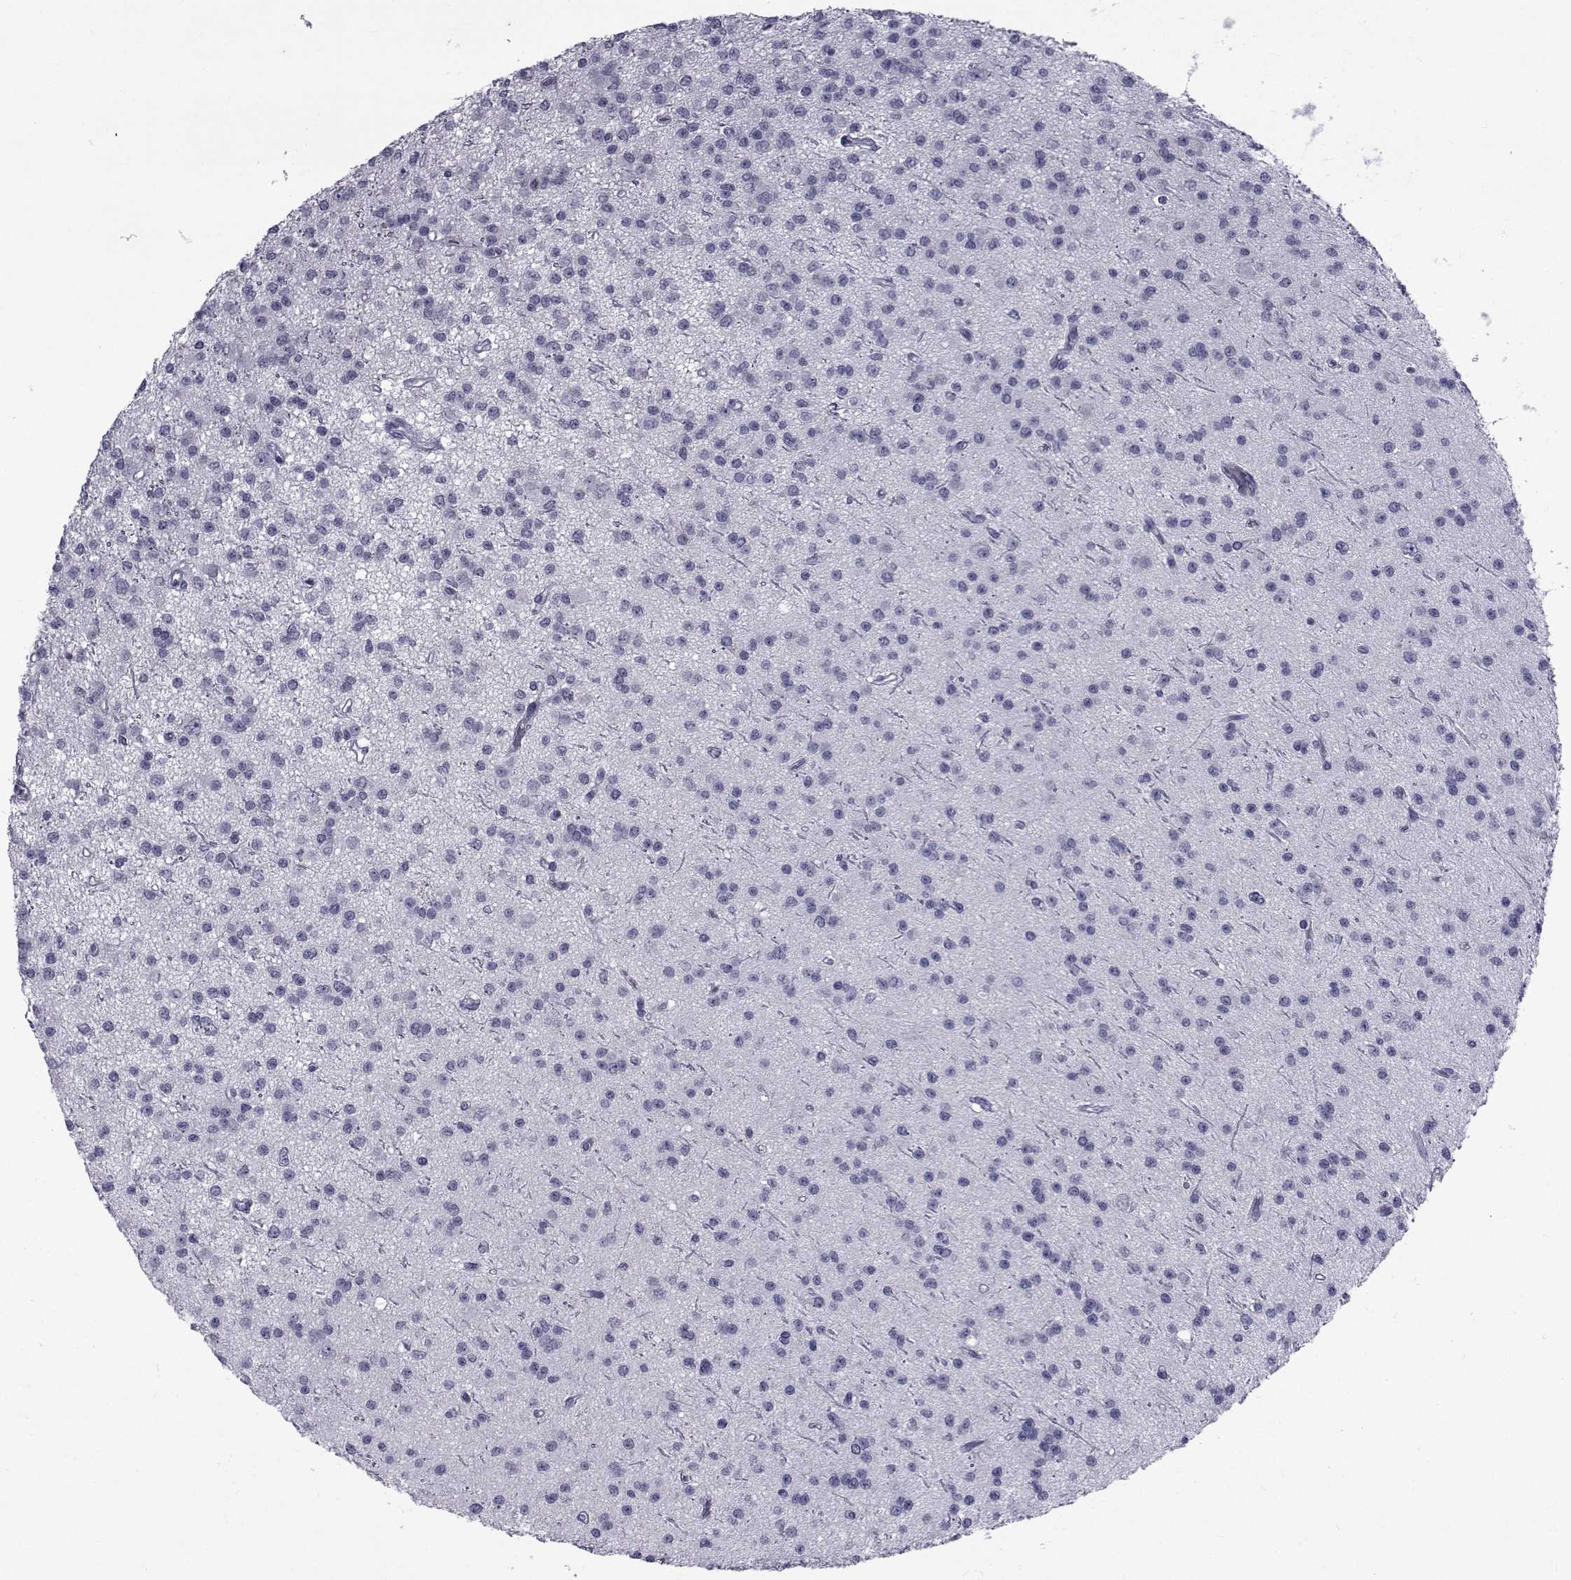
{"staining": {"intensity": "negative", "quantity": "none", "location": "none"}, "tissue": "glioma", "cell_type": "Tumor cells", "image_type": "cancer", "snomed": [{"axis": "morphology", "description": "Glioma, malignant, Low grade"}, {"axis": "topography", "description": "Brain"}], "caption": "Immunohistochemical staining of human malignant glioma (low-grade) shows no significant expression in tumor cells.", "gene": "PAX2", "patient": {"sex": "male", "age": 27}}